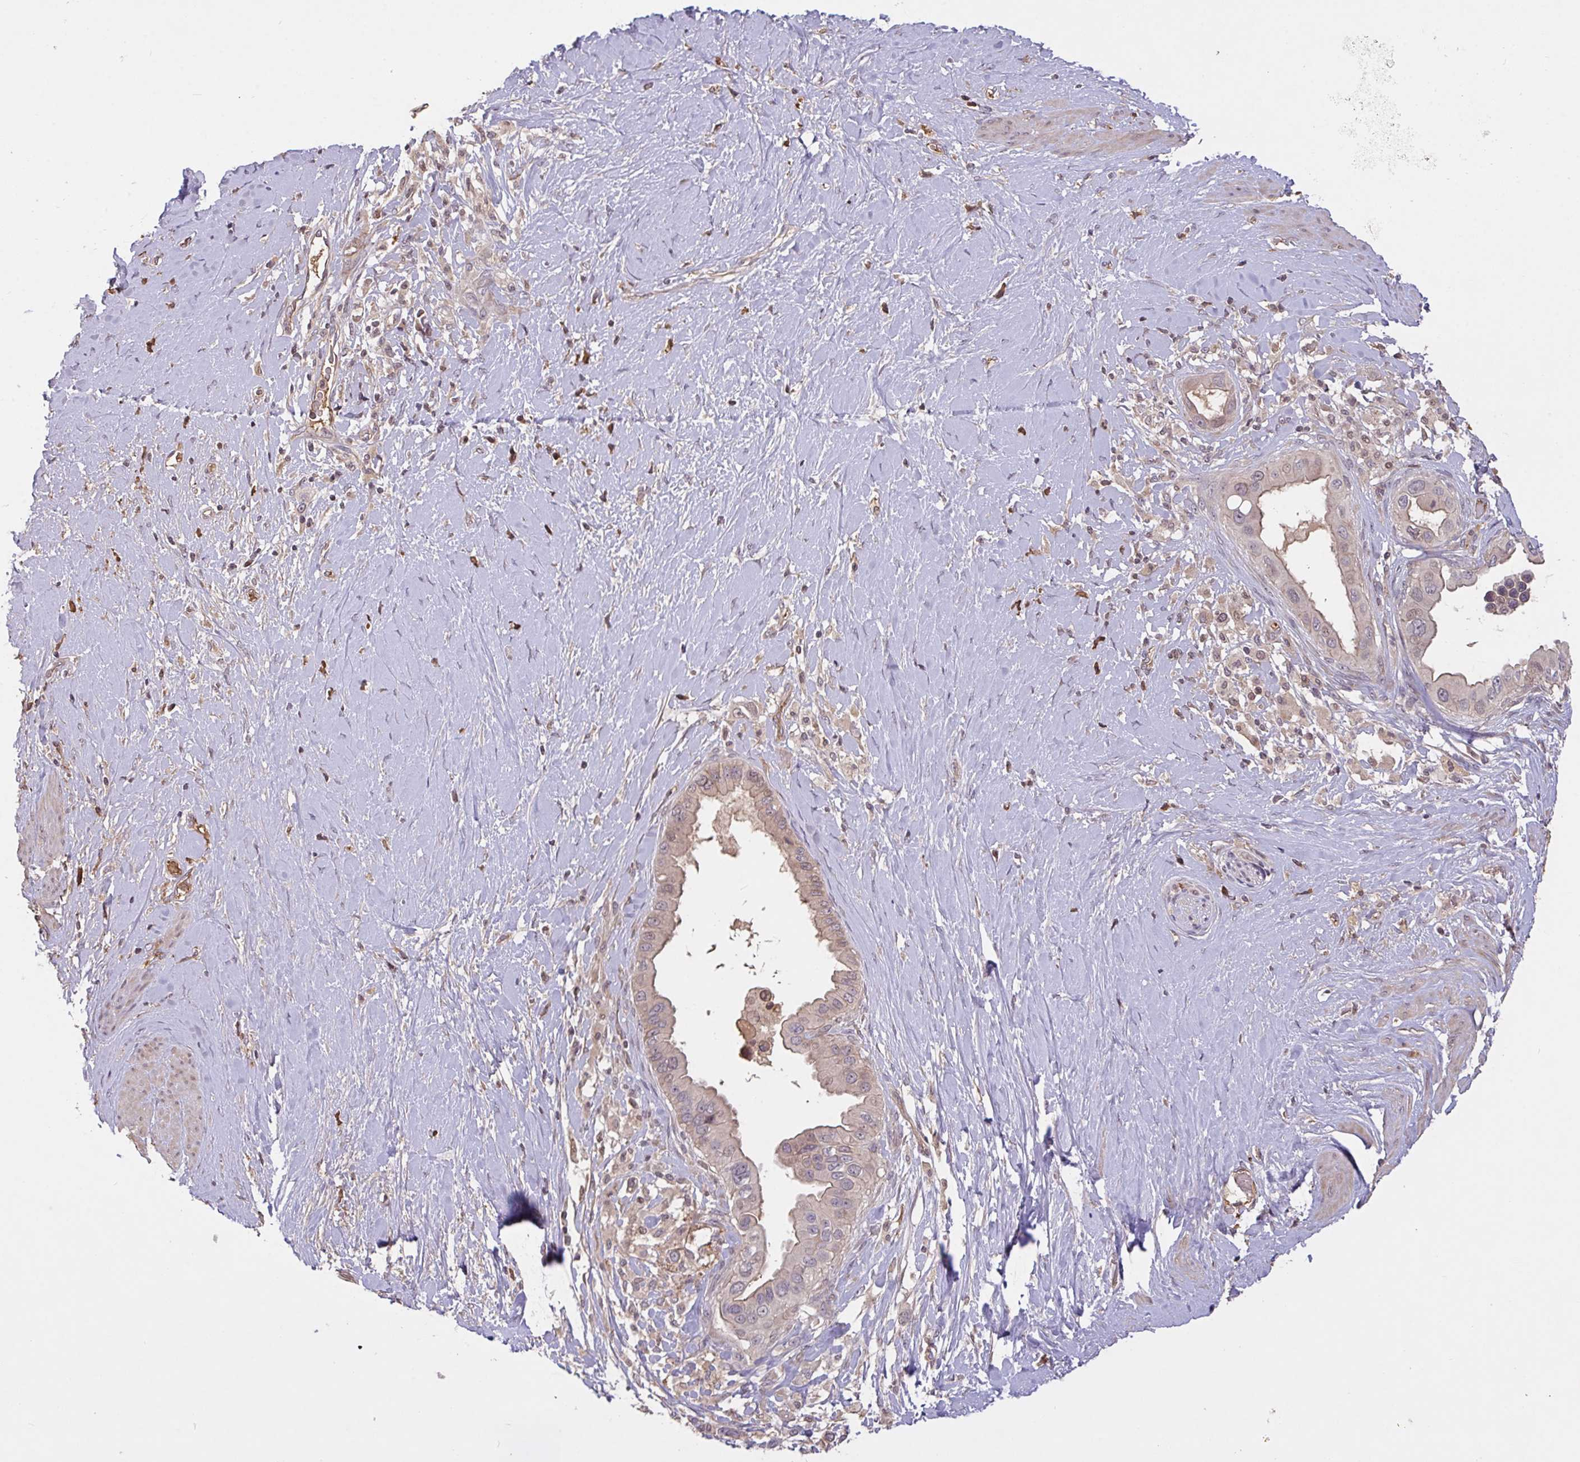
{"staining": {"intensity": "weak", "quantity": "<25%", "location": "cytoplasmic/membranous"}, "tissue": "pancreatic cancer", "cell_type": "Tumor cells", "image_type": "cancer", "snomed": [{"axis": "morphology", "description": "Adenocarcinoma, NOS"}, {"axis": "topography", "description": "Pancreas"}], "caption": "Micrograph shows no protein staining in tumor cells of pancreatic cancer (adenocarcinoma) tissue. (DAB IHC visualized using brightfield microscopy, high magnification).", "gene": "FCER1A", "patient": {"sex": "female", "age": 56}}